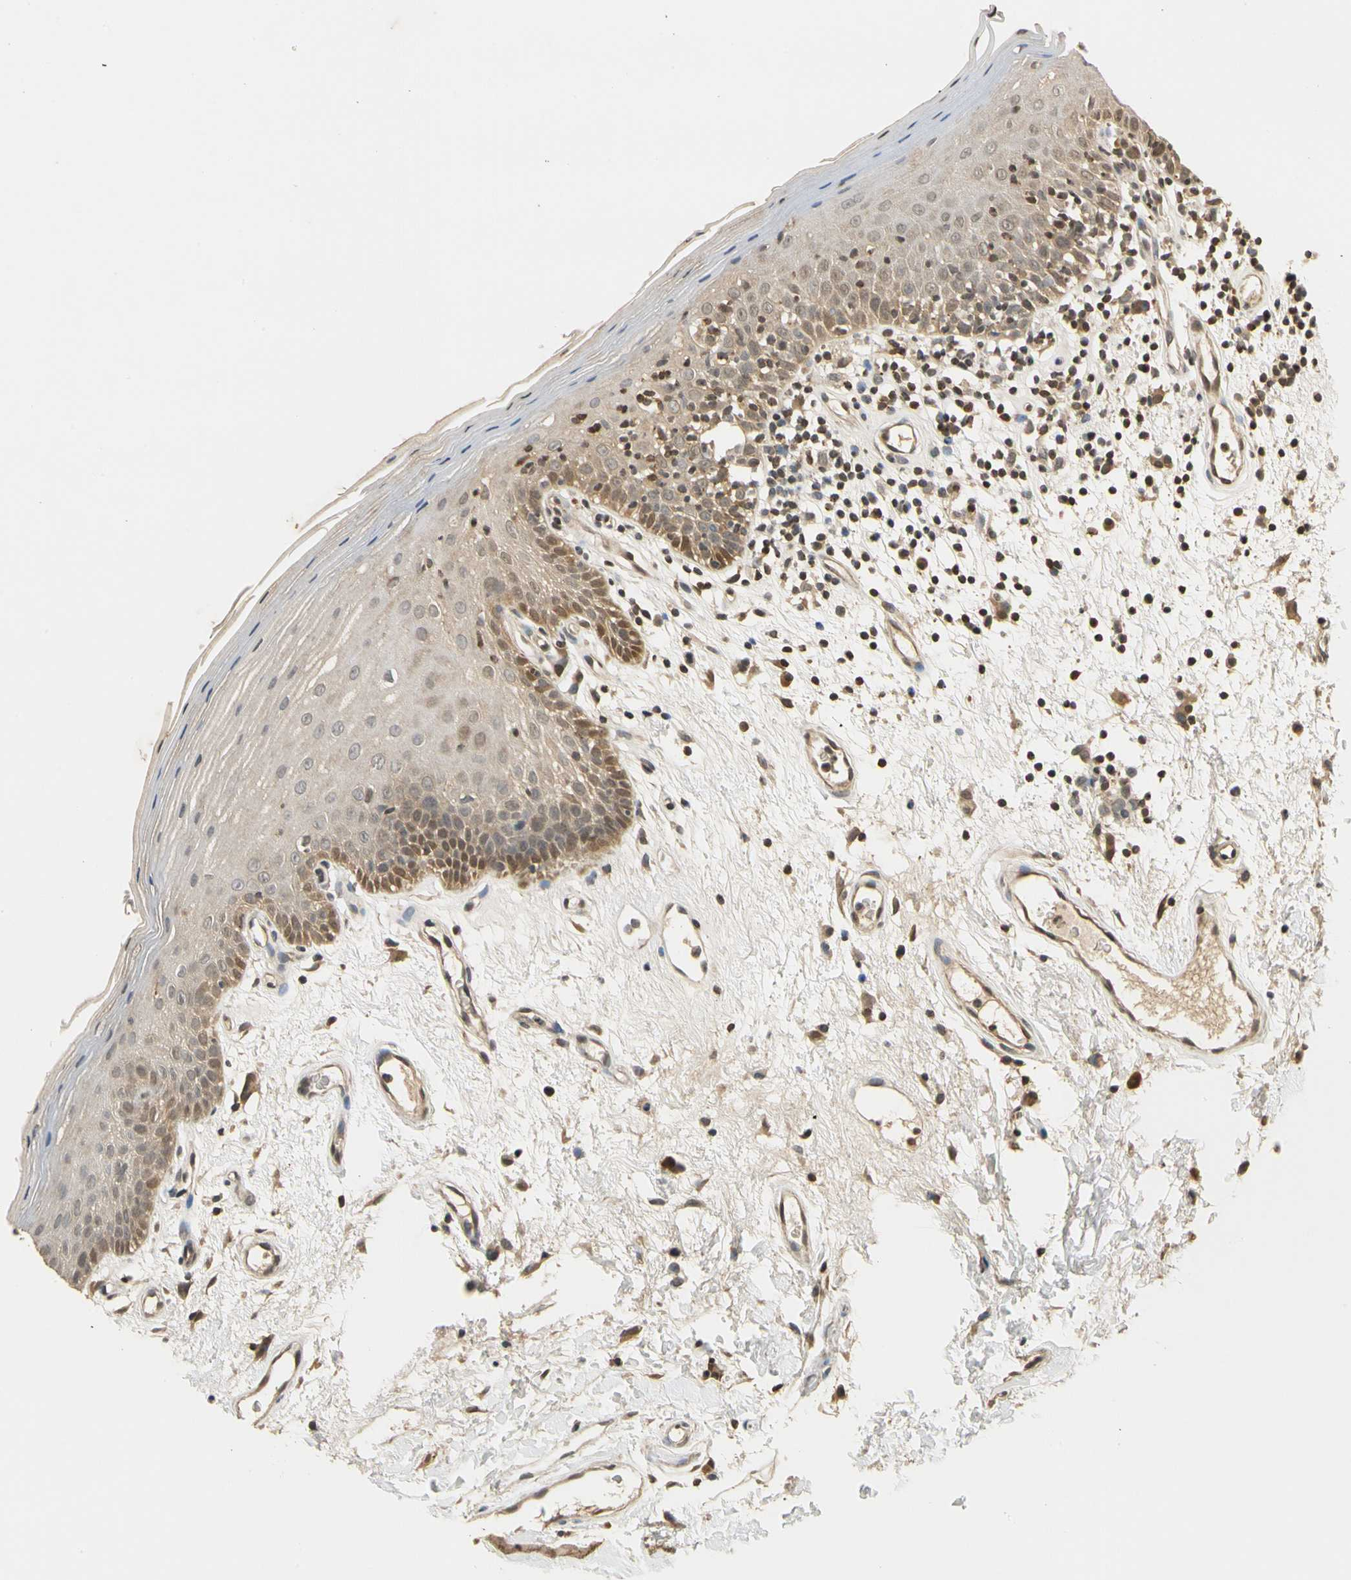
{"staining": {"intensity": "moderate", "quantity": "25%-75%", "location": "nuclear"}, "tissue": "oral mucosa", "cell_type": "Squamous epithelial cells", "image_type": "normal", "snomed": [{"axis": "morphology", "description": "Normal tissue, NOS"}, {"axis": "morphology", "description": "Squamous cell carcinoma, NOS"}, {"axis": "topography", "description": "Skeletal muscle"}, {"axis": "topography", "description": "Oral tissue"}, {"axis": "topography", "description": "Head-Neck"}], "caption": "Immunohistochemical staining of unremarkable oral mucosa displays 25%-75% levels of moderate nuclear protein staining in approximately 25%-75% of squamous epithelial cells.", "gene": "SOD1", "patient": {"sex": "male", "age": 71}}